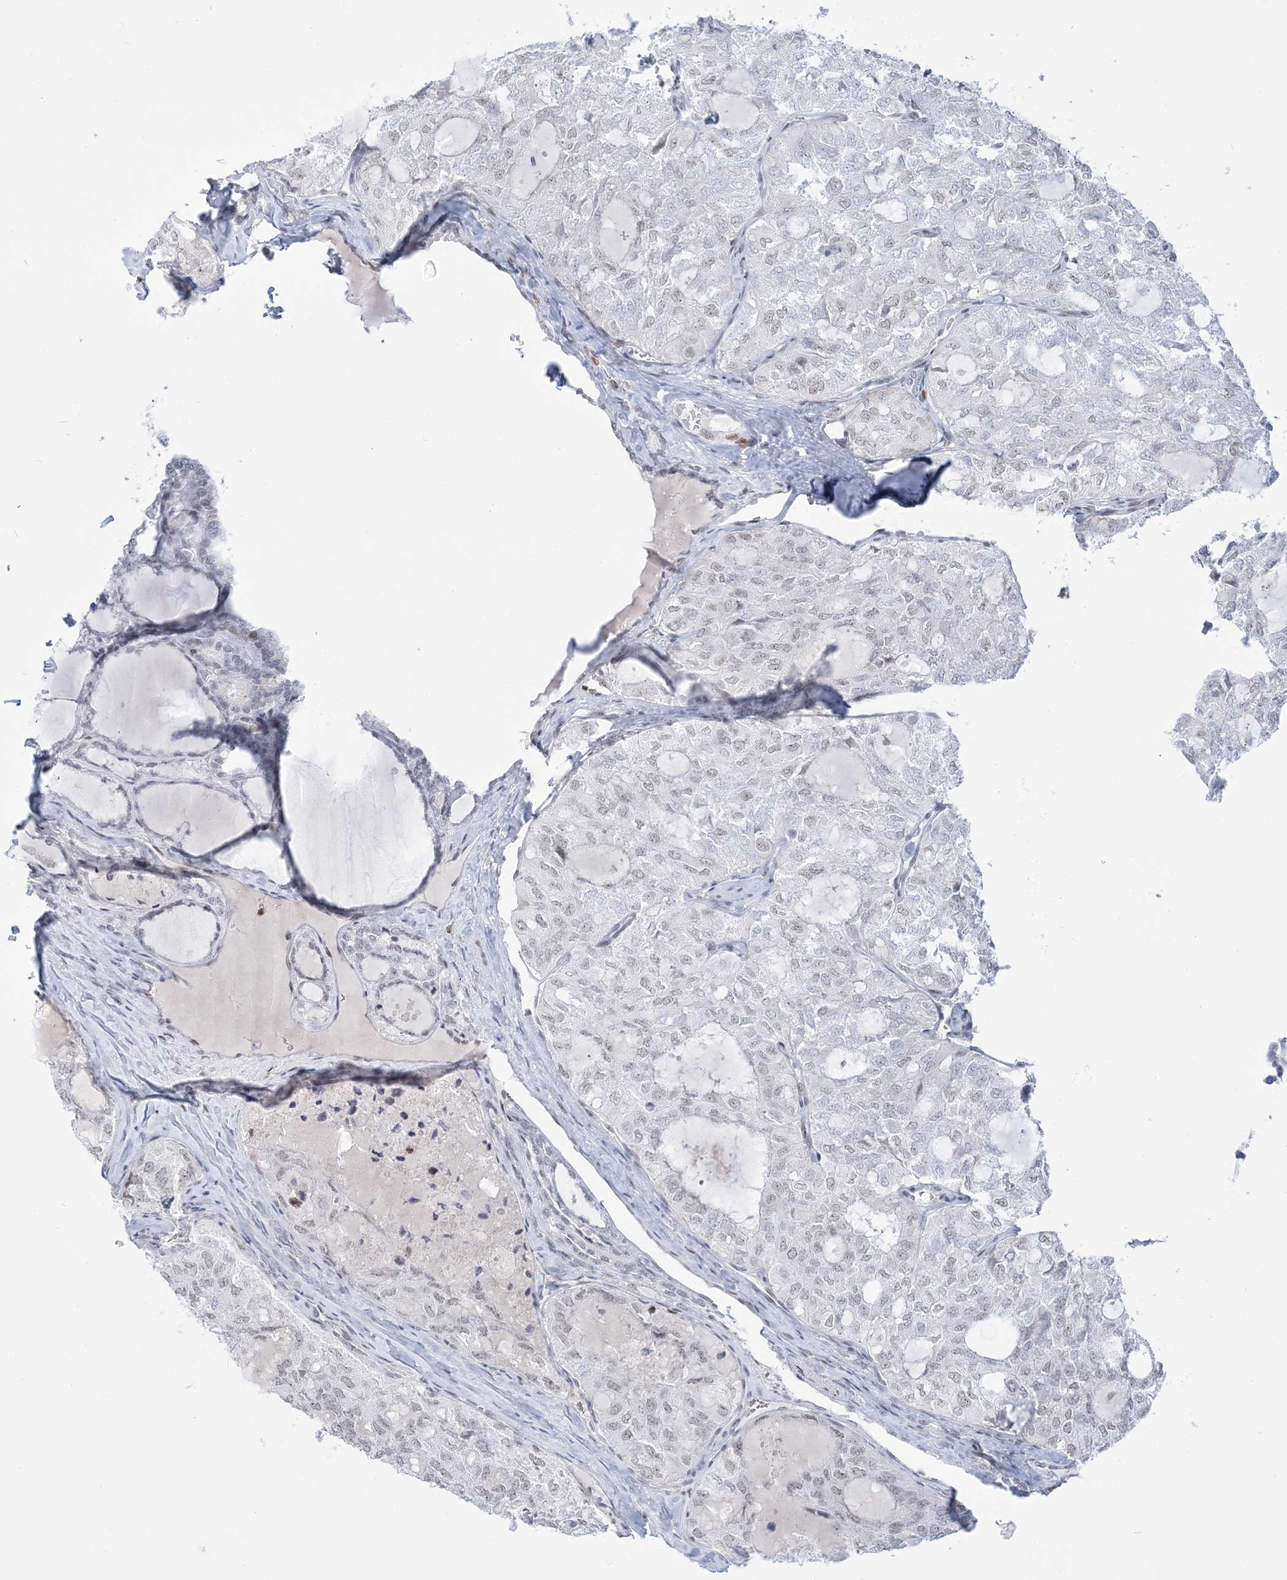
{"staining": {"intensity": "negative", "quantity": "none", "location": "none"}, "tissue": "thyroid cancer", "cell_type": "Tumor cells", "image_type": "cancer", "snomed": [{"axis": "morphology", "description": "Follicular adenoma carcinoma, NOS"}, {"axis": "topography", "description": "Thyroid gland"}], "caption": "This is an IHC image of thyroid cancer. There is no staining in tumor cells.", "gene": "DDX21", "patient": {"sex": "male", "age": 75}}